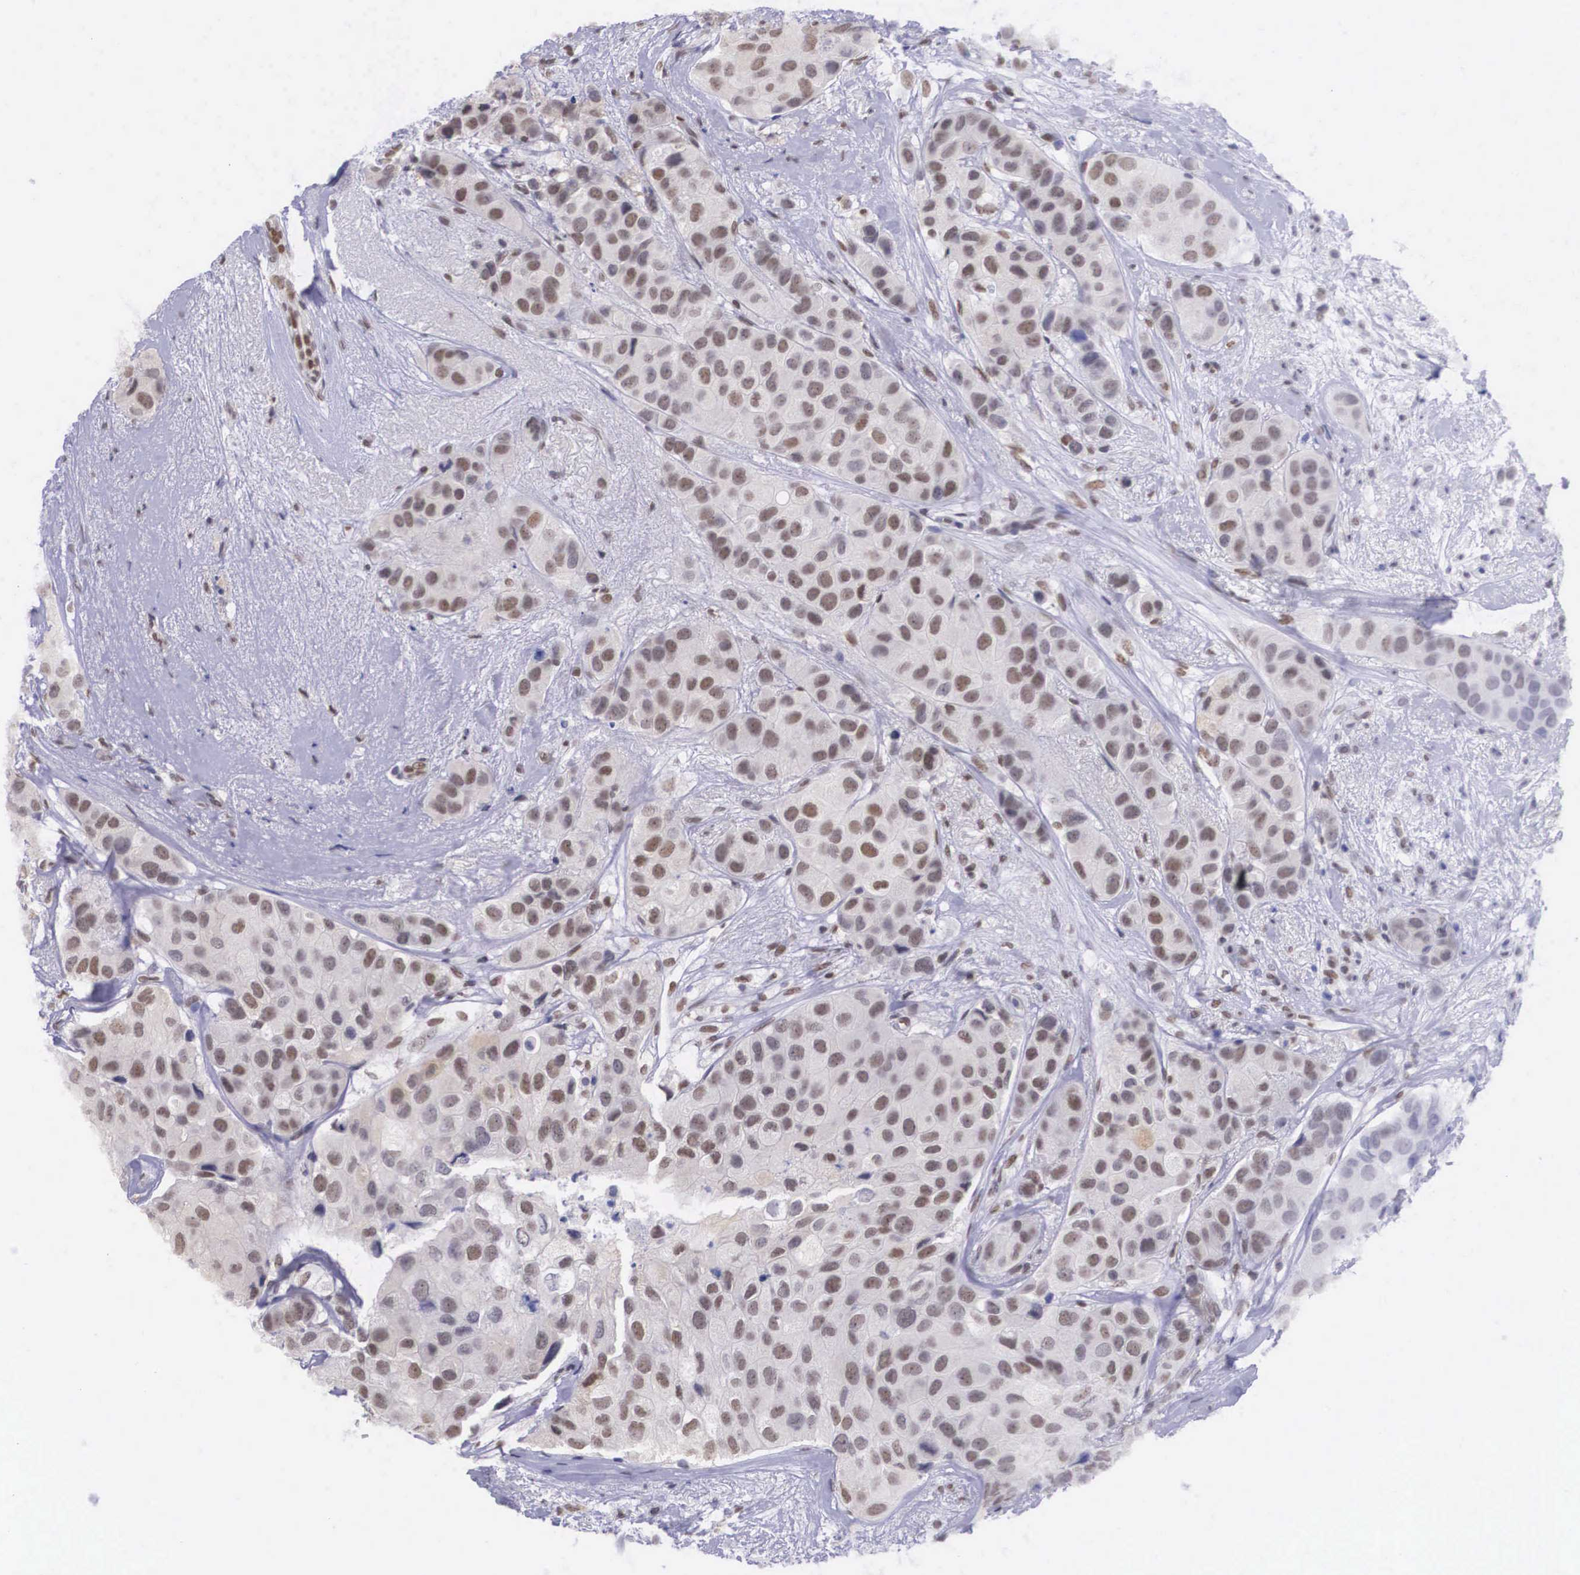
{"staining": {"intensity": "negative", "quantity": "none", "location": "none"}, "tissue": "breast cancer", "cell_type": "Tumor cells", "image_type": "cancer", "snomed": [{"axis": "morphology", "description": "Duct carcinoma"}, {"axis": "topography", "description": "Breast"}], "caption": "Breast cancer (infiltrating ductal carcinoma) stained for a protein using immunohistochemistry (IHC) reveals no staining tumor cells.", "gene": "ETV6", "patient": {"sex": "female", "age": 68}}